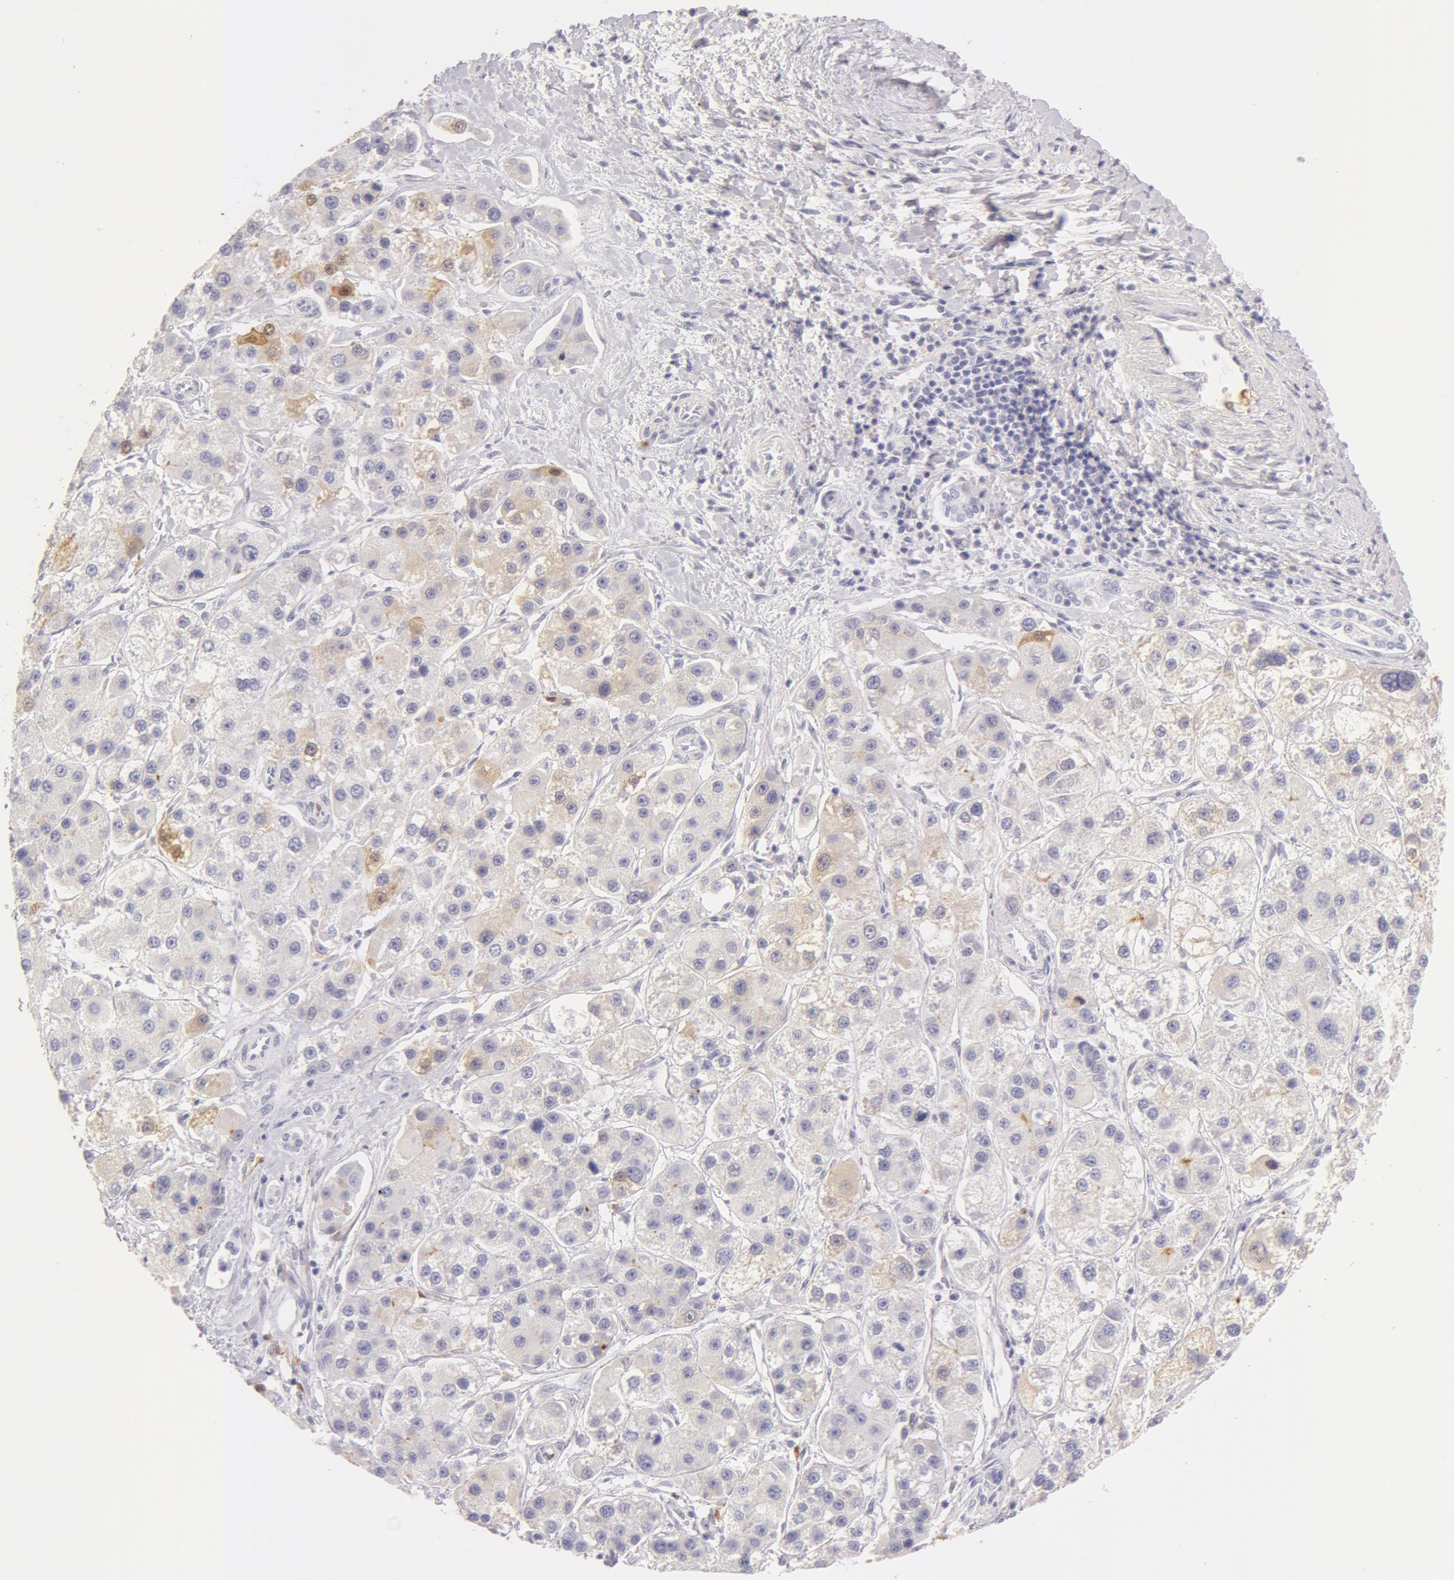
{"staining": {"intensity": "weak", "quantity": "<25%", "location": "cytoplasmic/membranous"}, "tissue": "liver cancer", "cell_type": "Tumor cells", "image_type": "cancer", "snomed": [{"axis": "morphology", "description": "Carcinoma, Hepatocellular, NOS"}, {"axis": "topography", "description": "Liver"}], "caption": "High power microscopy histopathology image of an immunohistochemistry histopathology image of liver cancer (hepatocellular carcinoma), revealing no significant expression in tumor cells. (DAB (3,3'-diaminobenzidine) immunohistochemistry, high magnification).", "gene": "AHSG", "patient": {"sex": "female", "age": 85}}